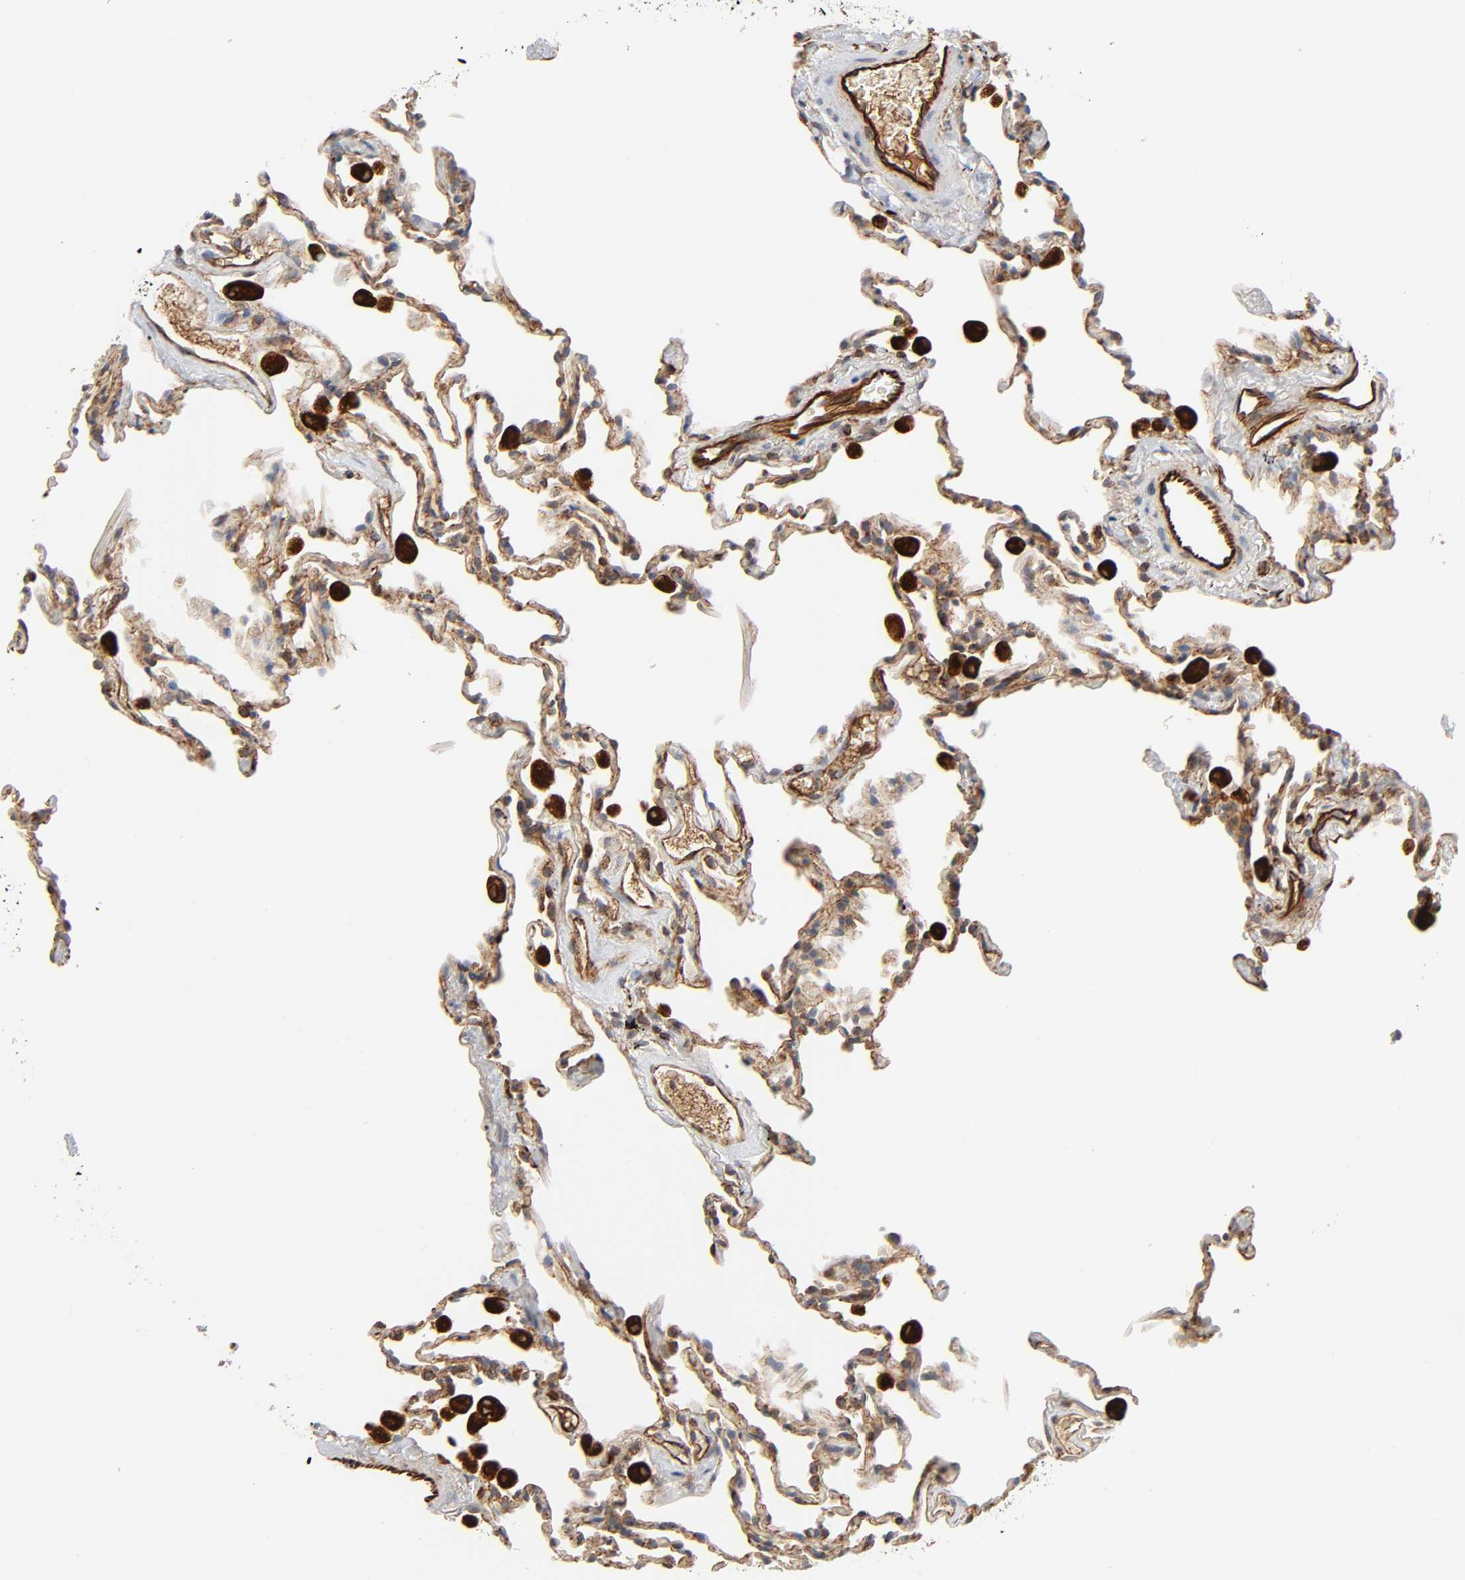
{"staining": {"intensity": "moderate", "quantity": ">75%", "location": "cytoplasmic/membranous"}, "tissue": "lung", "cell_type": "Alveolar cells", "image_type": "normal", "snomed": [{"axis": "morphology", "description": "Normal tissue, NOS"}, {"axis": "morphology", "description": "Soft tissue tumor metastatic"}, {"axis": "topography", "description": "Lung"}], "caption": "IHC of benign lung shows medium levels of moderate cytoplasmic/membranous positivity in about >75% of alveolar cells.", "gene": "REEP5", "patient": {"sex": "male", "age": 59}}